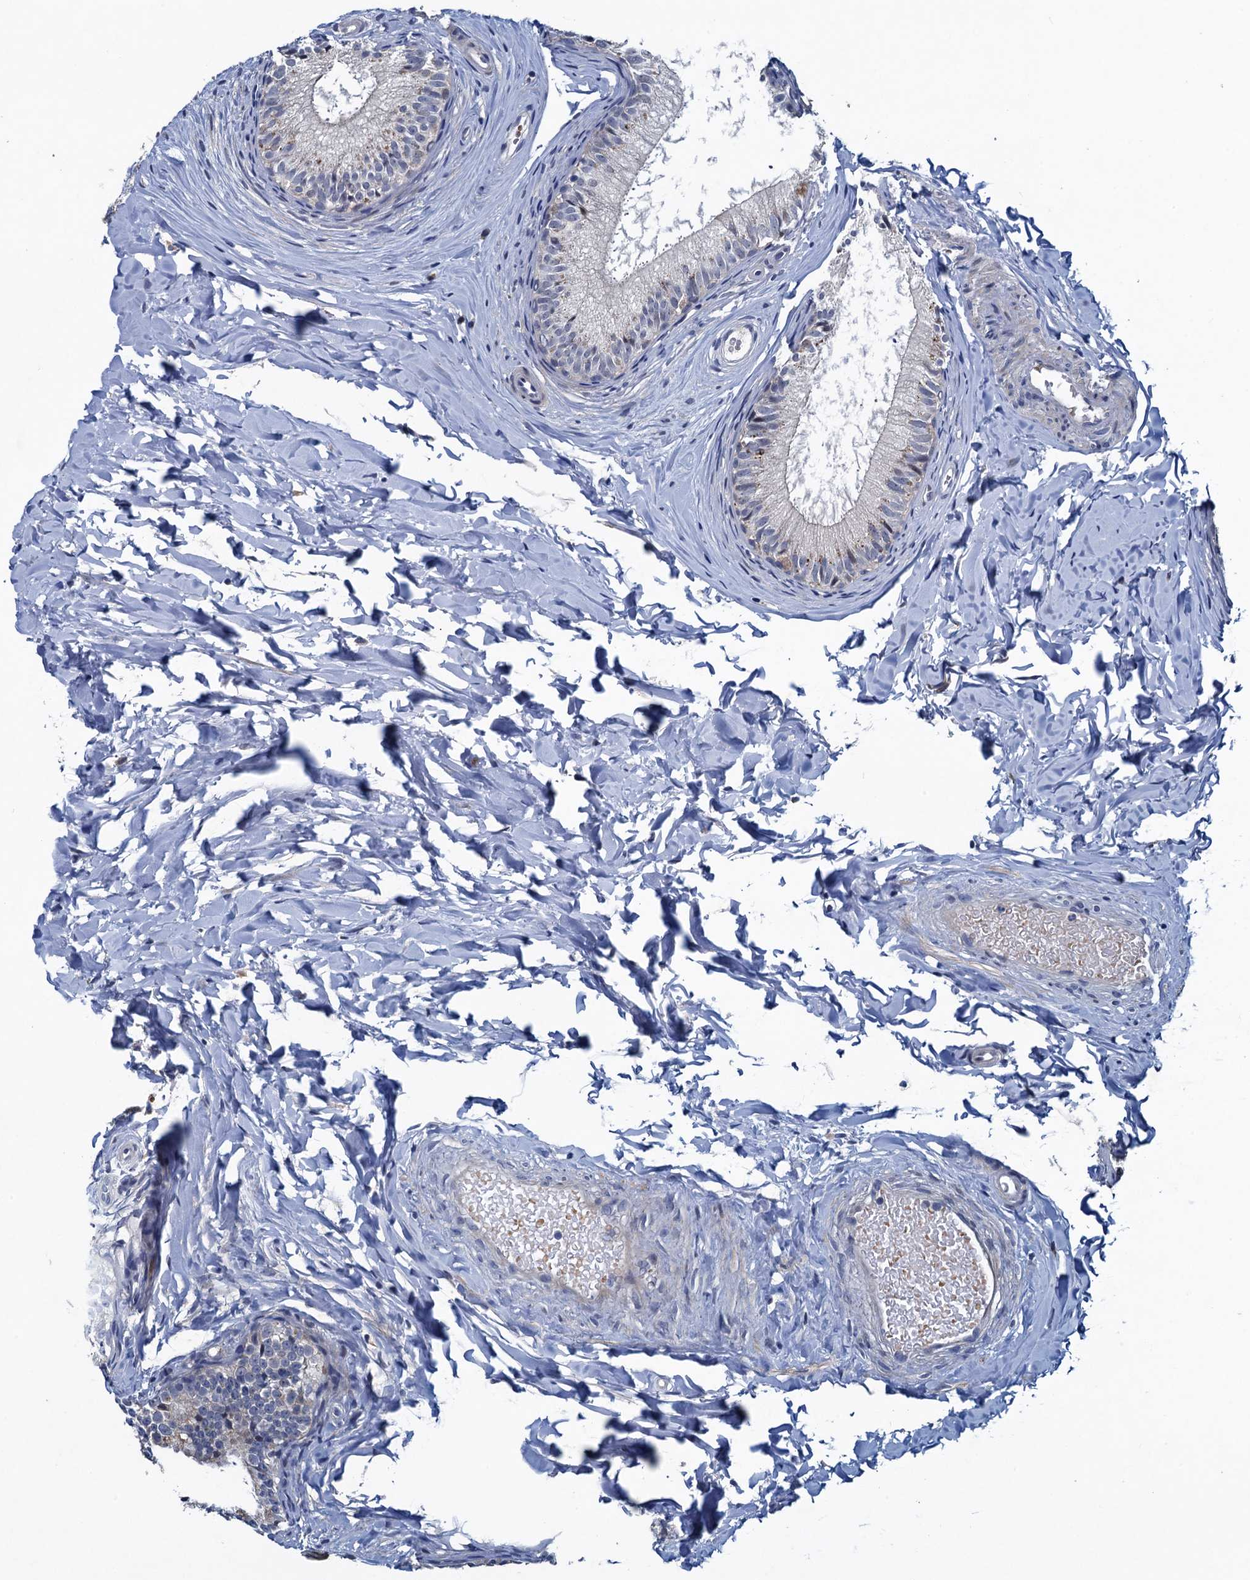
{"staining": {"intensity": "moderate", "quantity": "<25%", "location": "cytoplasmic/membranous"}, "tissue": "epididymis", "cell_type": "Glandular cells", "image_type": "normal", "snomed": [{"axis": "morphology", "description": "Normal tissue, NOS"}, {"axis": "topography", "description": "Epididymis"}], "caption": "Epididymis stained with a brown dye displays moderate cytoplasmic/membranous positive staining in about <25% of glandular cells.", "gene": "ATOSA", "patient": {"sex": "male", "age": 34}}